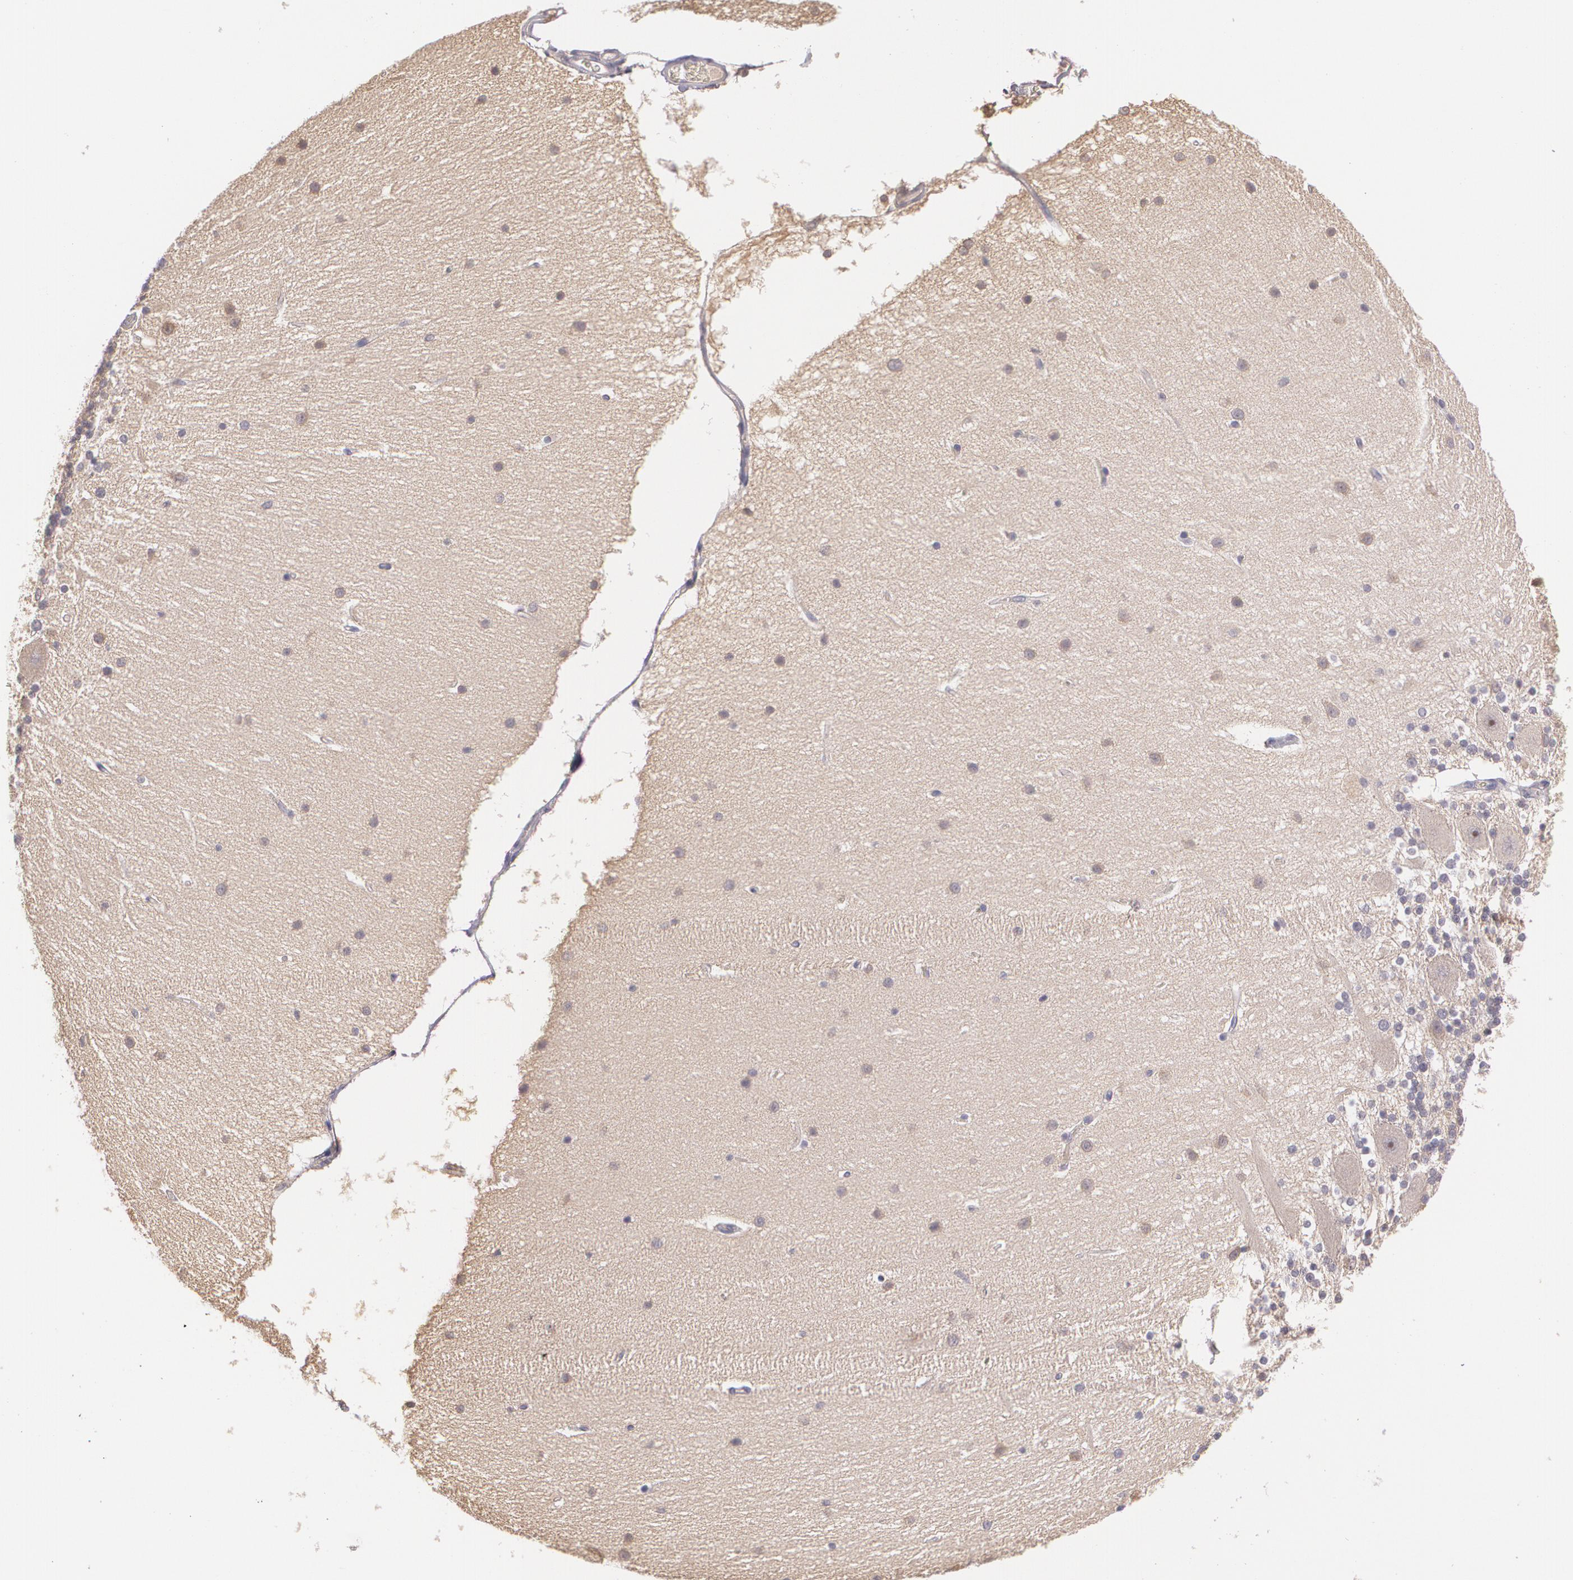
{"staining": {"intensity": "negative", "quantity": "none", "location": "none"}, "tissue": "cerebellum", "cell_type": "Cells in granular layer", "image_type": "normal", "snomed": [{"axis": "morphology", "description": "Normal tissue, NOS"}, {"axis": "topography", "description": "Cerebellum"}], "caption": "IHC photomicrograph of unremarkable cerebellum: human cerebellum stained with DAB (3,3'-diaminobenzidine) exhibits no significant protein staining in cells in granular layer.", "gene": "CCL17", "patient": {"sex": "female", "age": 54}}